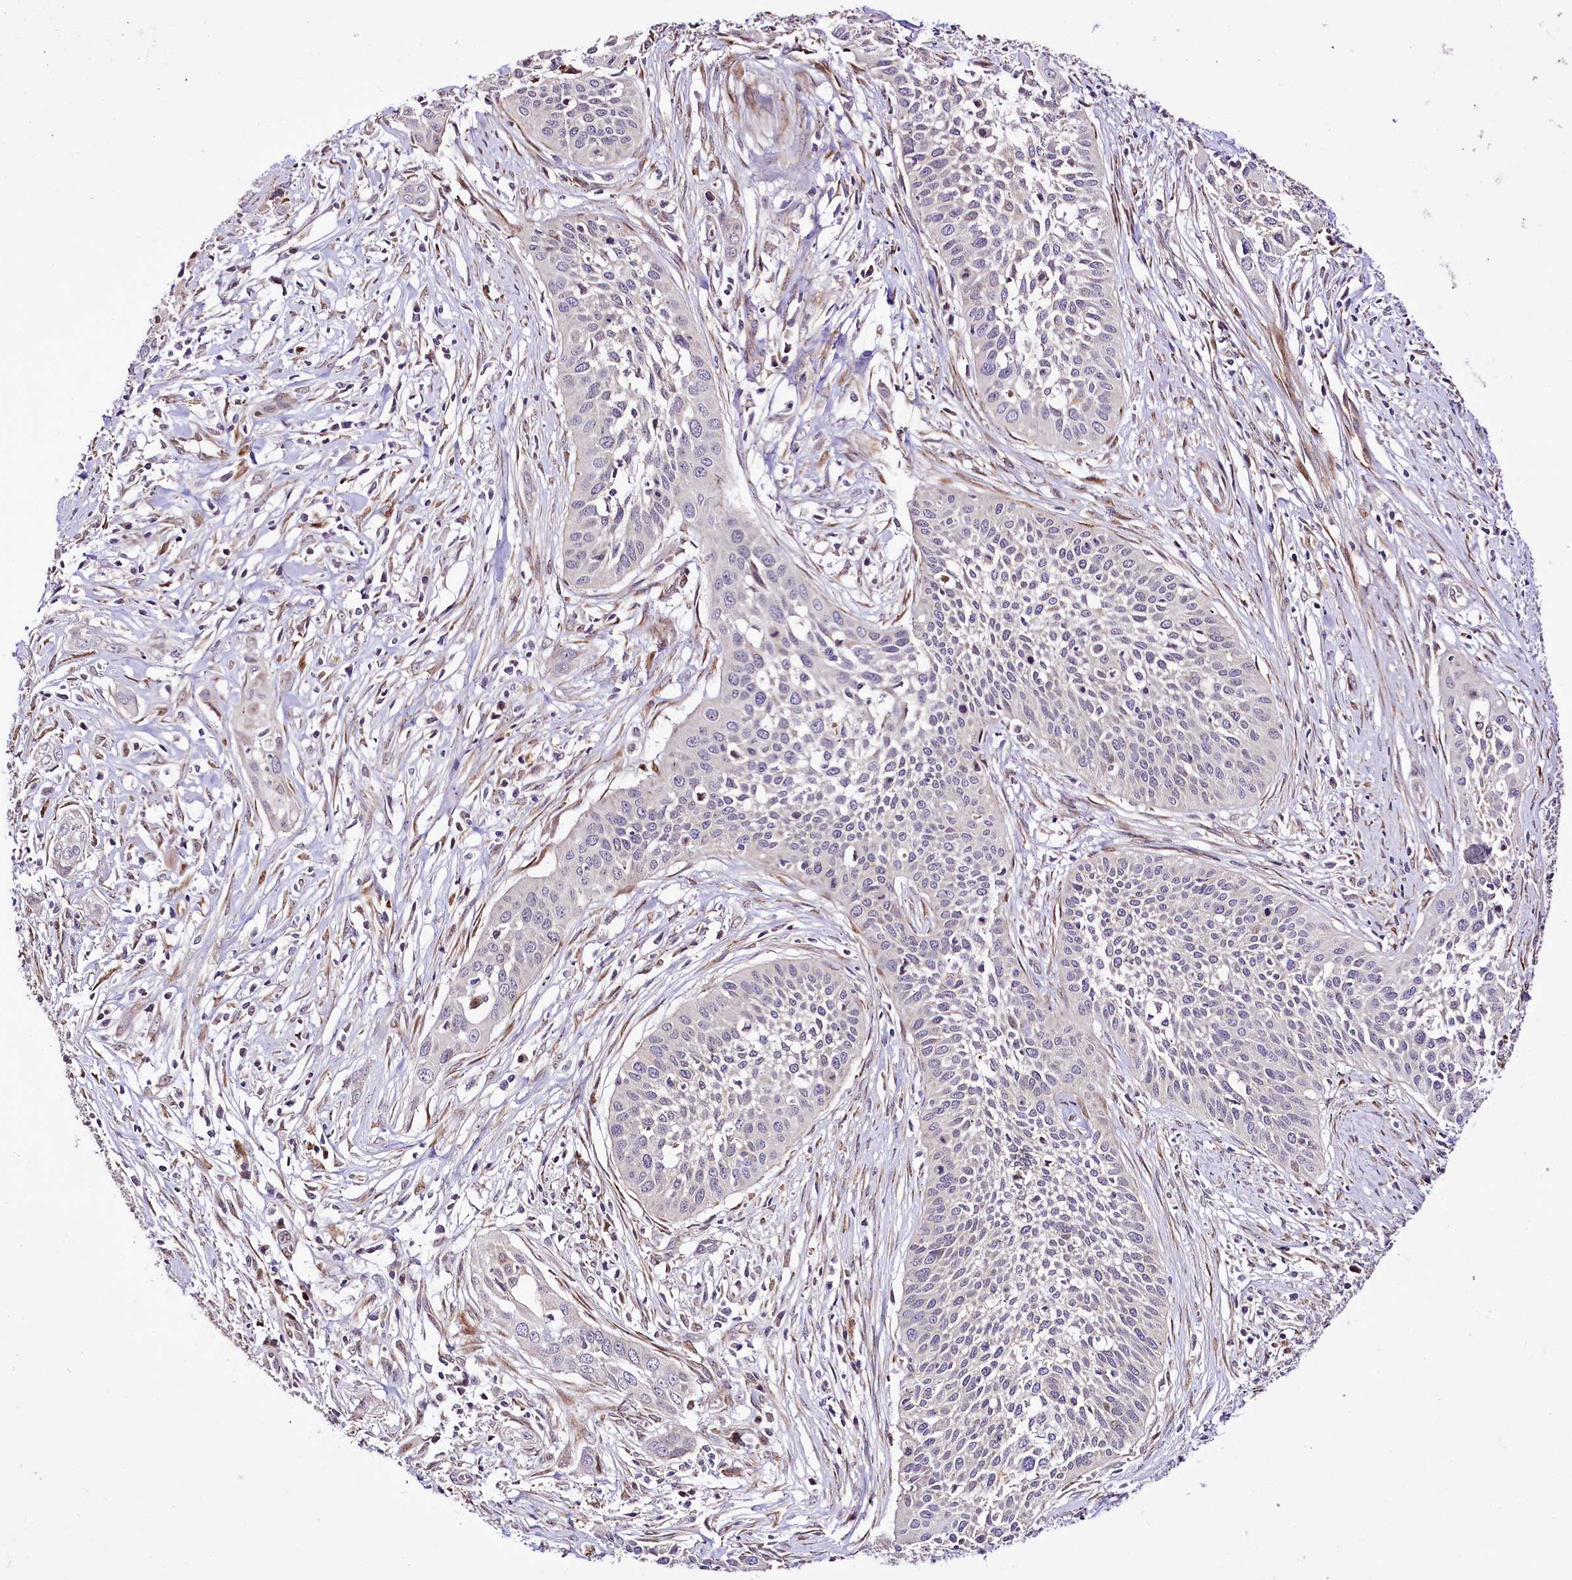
{"staining": {"intensity": "negative", "quantity": "none", "location": "none"}, "tissue": "cervical cancer", "cell_type": "Tumor cells", "image_type": "cancer", "snomed": [{"axis": "morphology", "description": "Squamous cell carcinoma, NOS"}, {"axis": "topography", "description": "Cervix"}], "caption": "Tumor cells are negative for protein expression in human cervical squamous cell carcinoma.", "gene": "CUTC", "patient": {"sex": "female", "age": 34}}